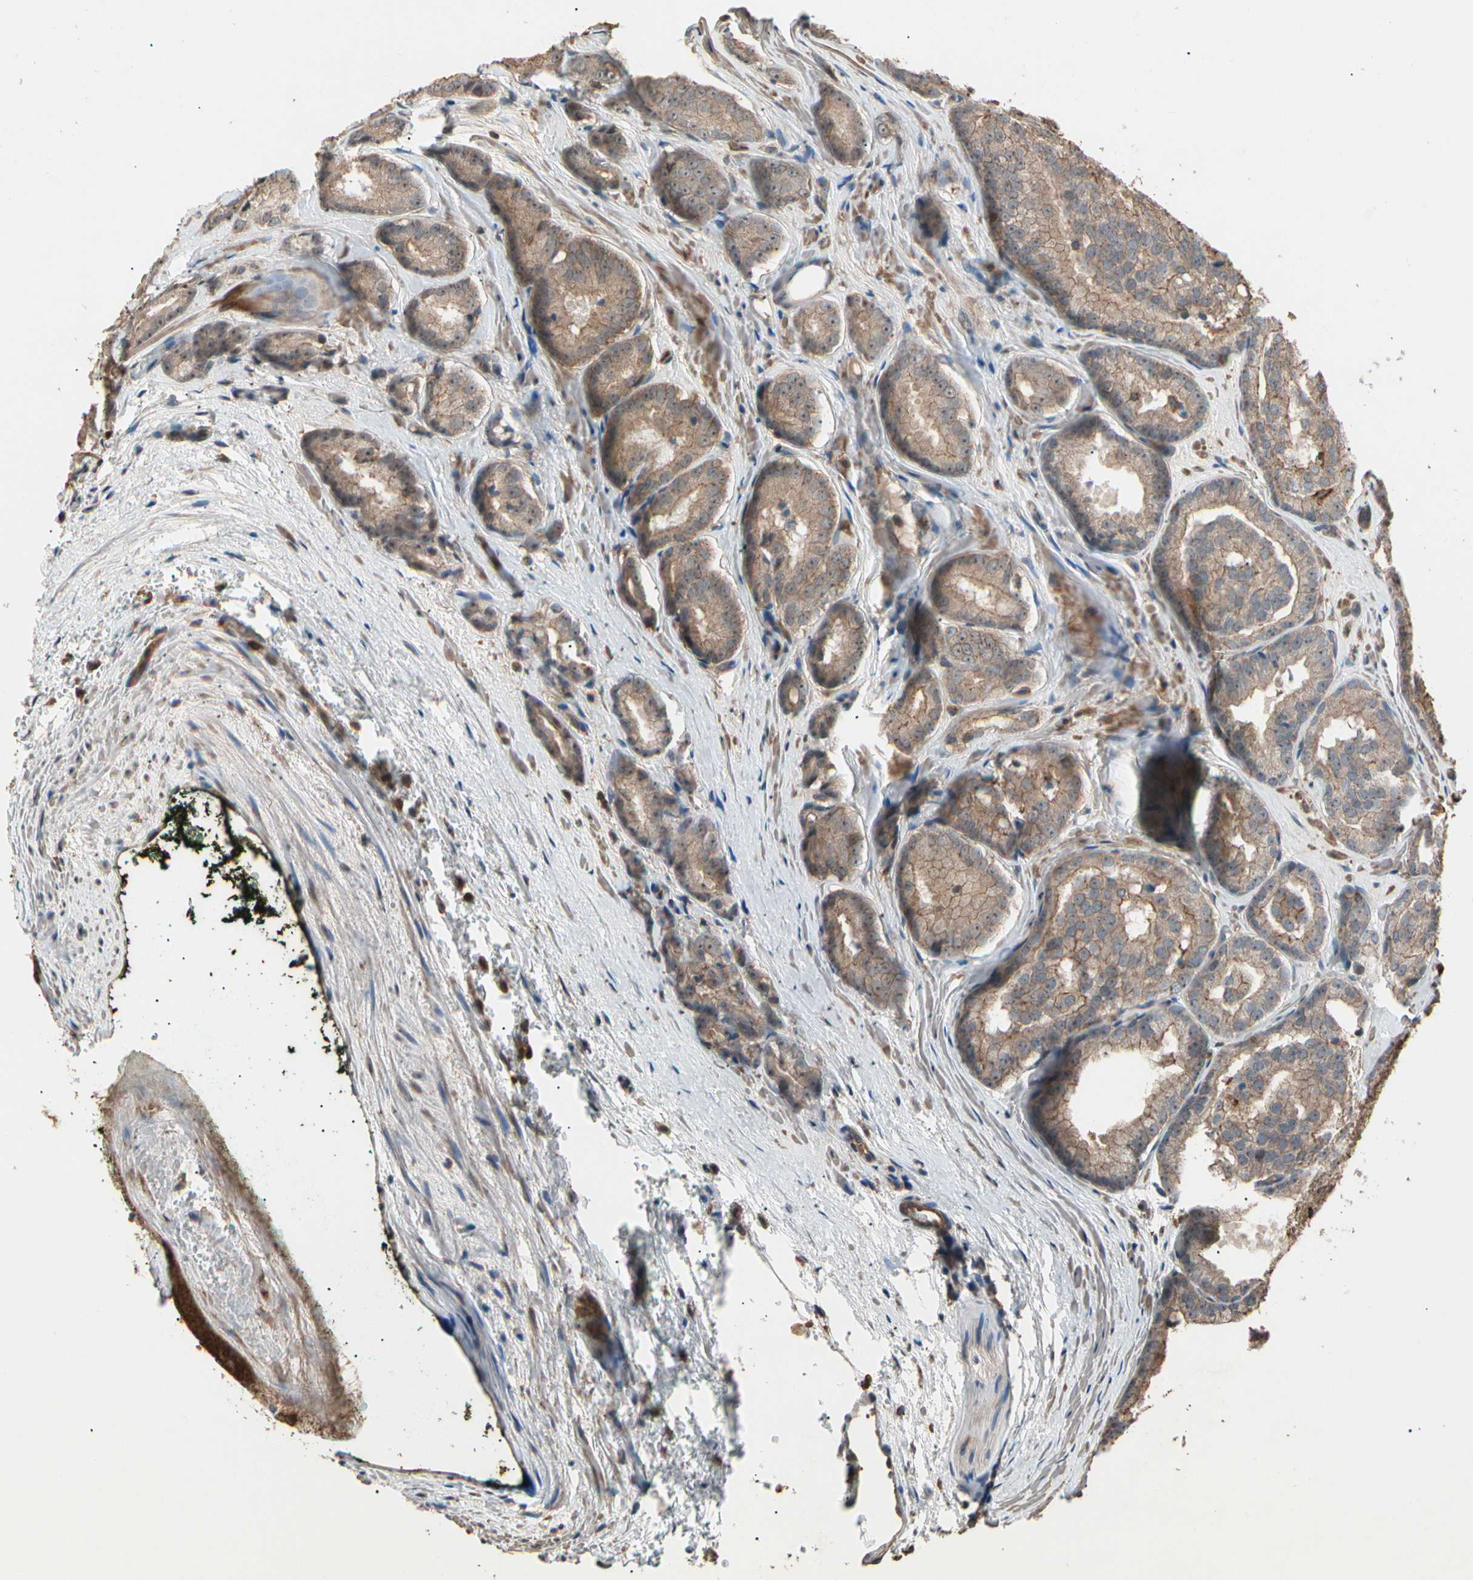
{"staining": {"intensity": "weak", "quantity": ">75%", "location": "cytoplasmic/membranous"}, "tissue": "prostate cancer", "cell_type": "Tumor cells", "image_type": "cancer", "snomed": [{"axis": "morphology", "description": "Adenocarcinoma, High grade"}, {"axis": "topography", "description": "Prostate"}], "caption": "Prostate high-grade adenocarcinoma stained with DAB (3,3'-diaminobenzidine) immunohistochemistry (IHC) exhibits low levels of weak cytoplasmic/membranous staining in approximately >75% of tumor cells.", "gene": "MAPK13", "patient": {"sex": "male", "age": 64}}